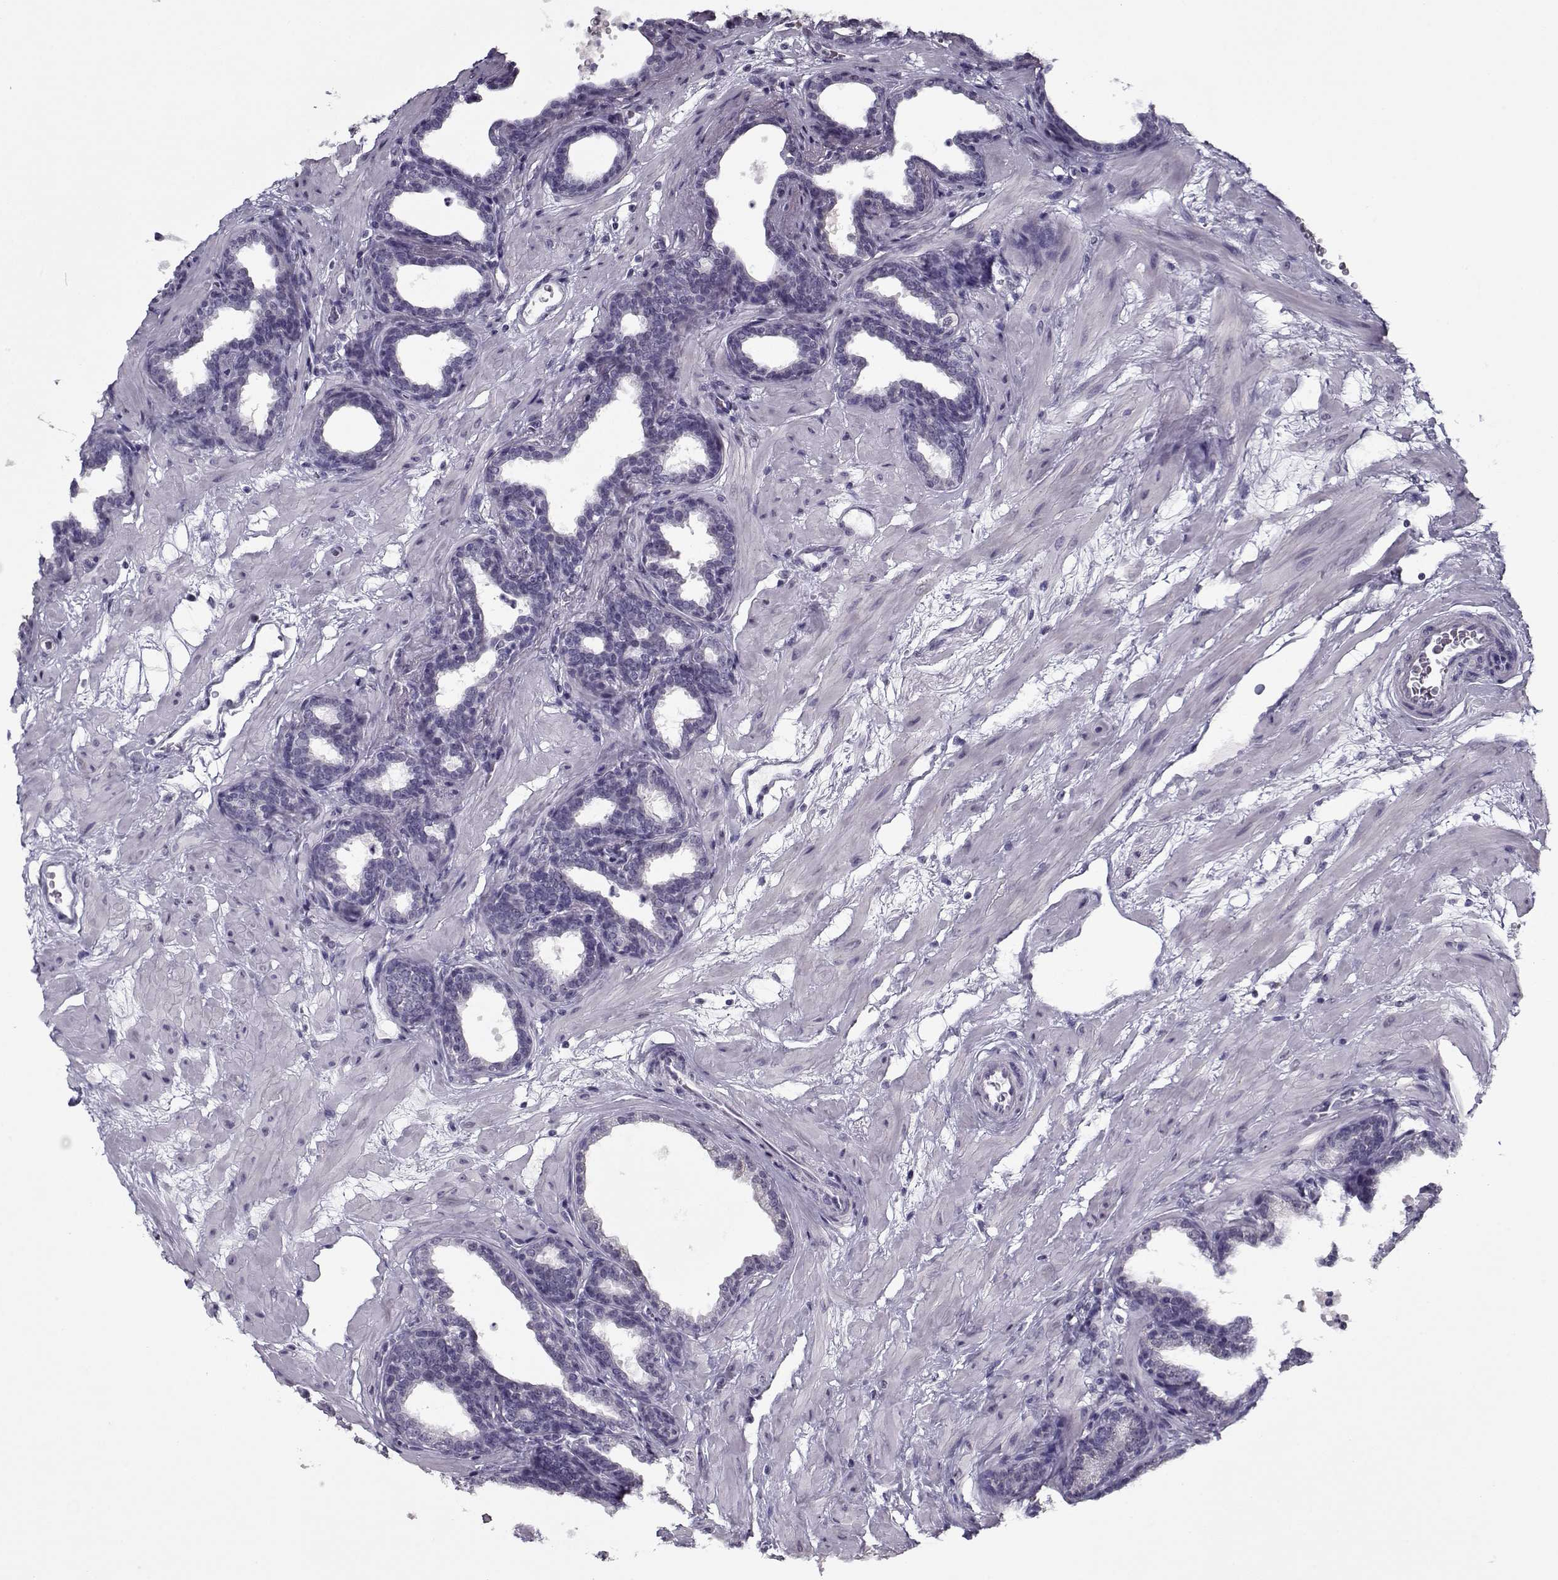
{"staining": {"intensity": "negative", "quantity": "none", "location": "none"}, "tissue": "prostate", "cell_type": "Glandular cells", "image_type": "normal", "snomed": [{"axis": "morphology", "description": "Normal tissue, NOS"}, {"axis": "topography", "description": "Prostate"}], "caption": "This is an immunohistochemistry (IHC) photomicrograph of benign prostate. There is no expression in glandular cells.", "gene": "SEC16B", "patient": {"sex": "male", "age": 37}}